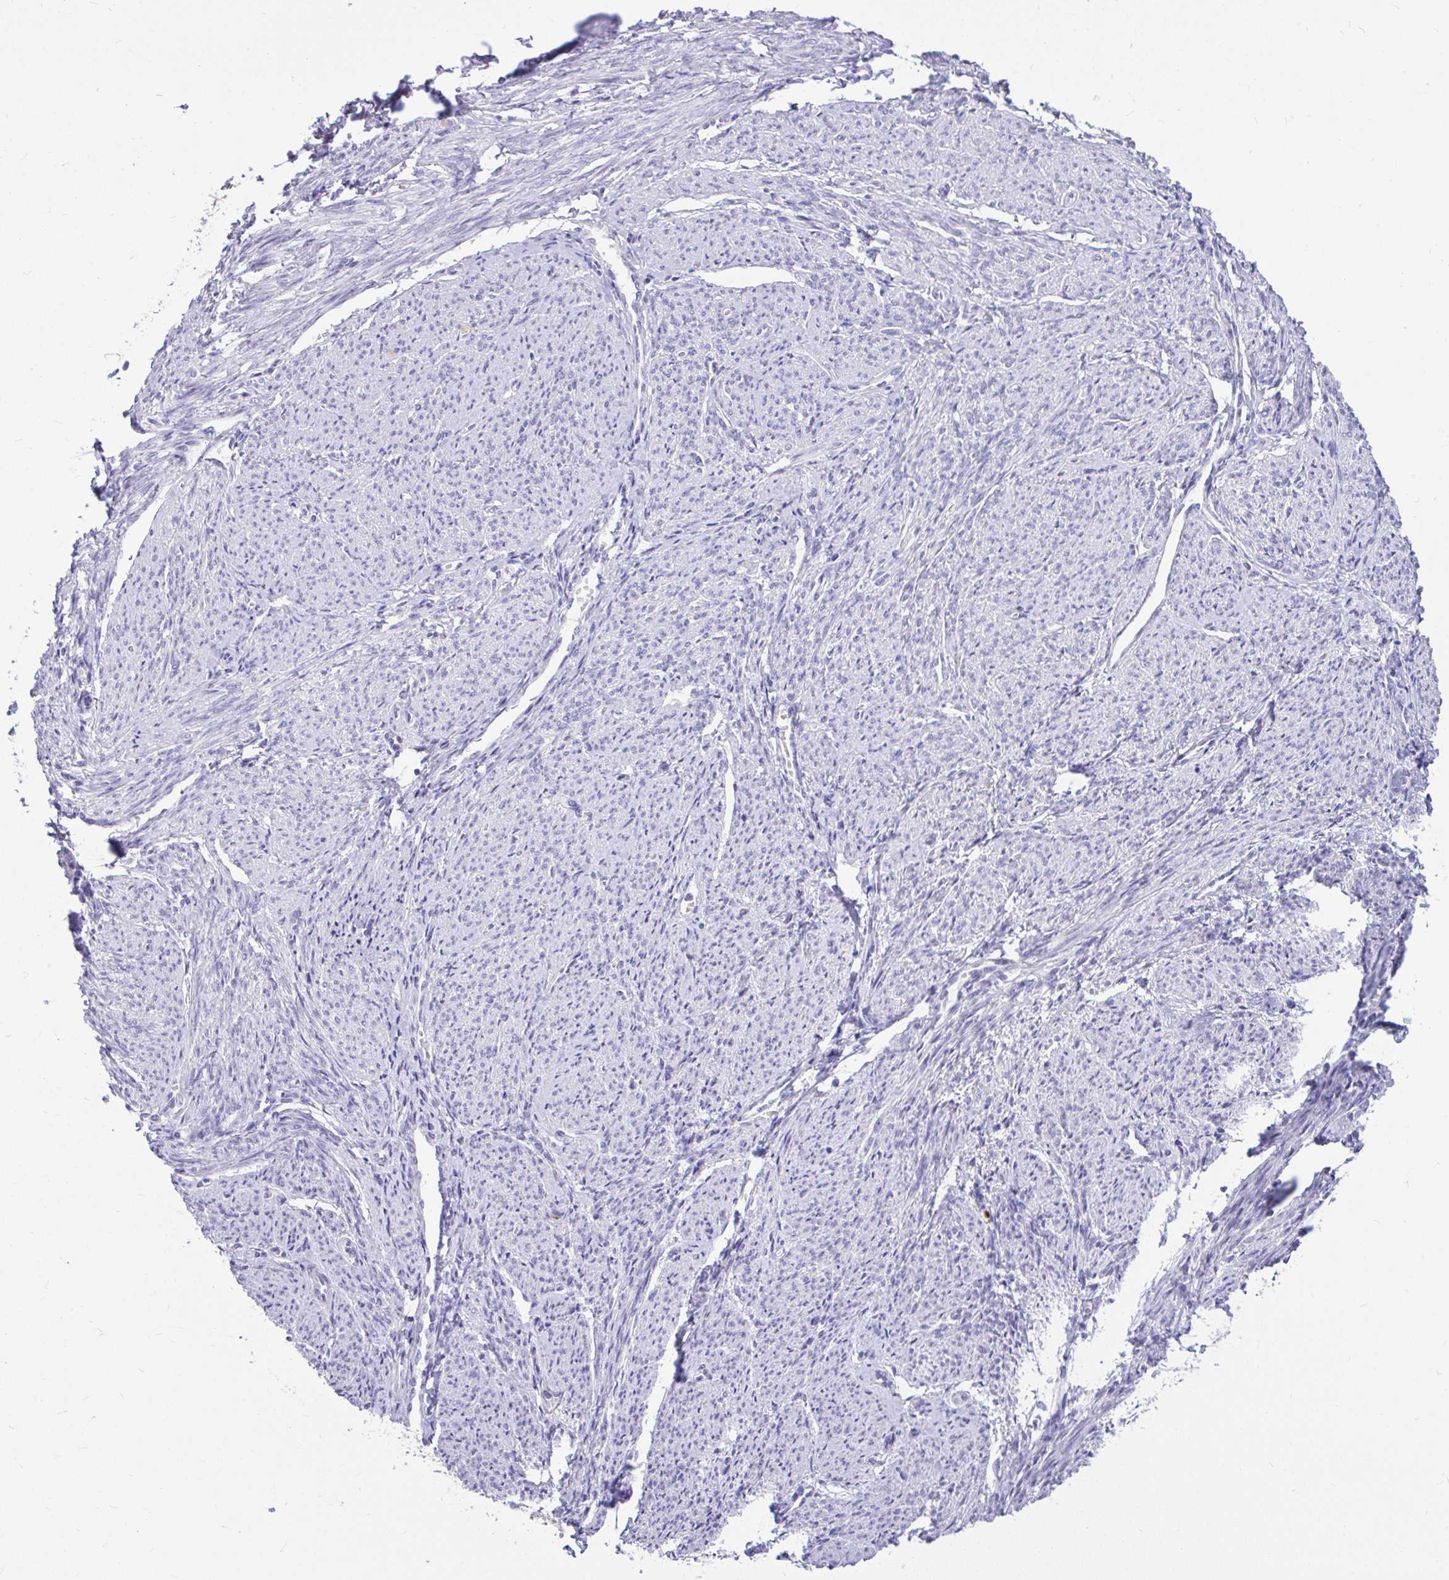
{"staining": {"intensity": "negative", "quantity": "none", "location": "none"}, "tissue": "smooth muscle", "cell_type": "Smooth muscle cells", "image_type": "normal", "snomed": [{"axis": "morphology", "description": "Normal tissue, NOS"}, {"axis": "topography", "description": "Smooth muscle"}], "caption": "There is no significant staining in smooth muscle cells of smooth muscle. (DAB IHC with hematoxylin counter stain).", "gene": "MAP1LC3A", "patient": {"sex": "female", "age": 65}}